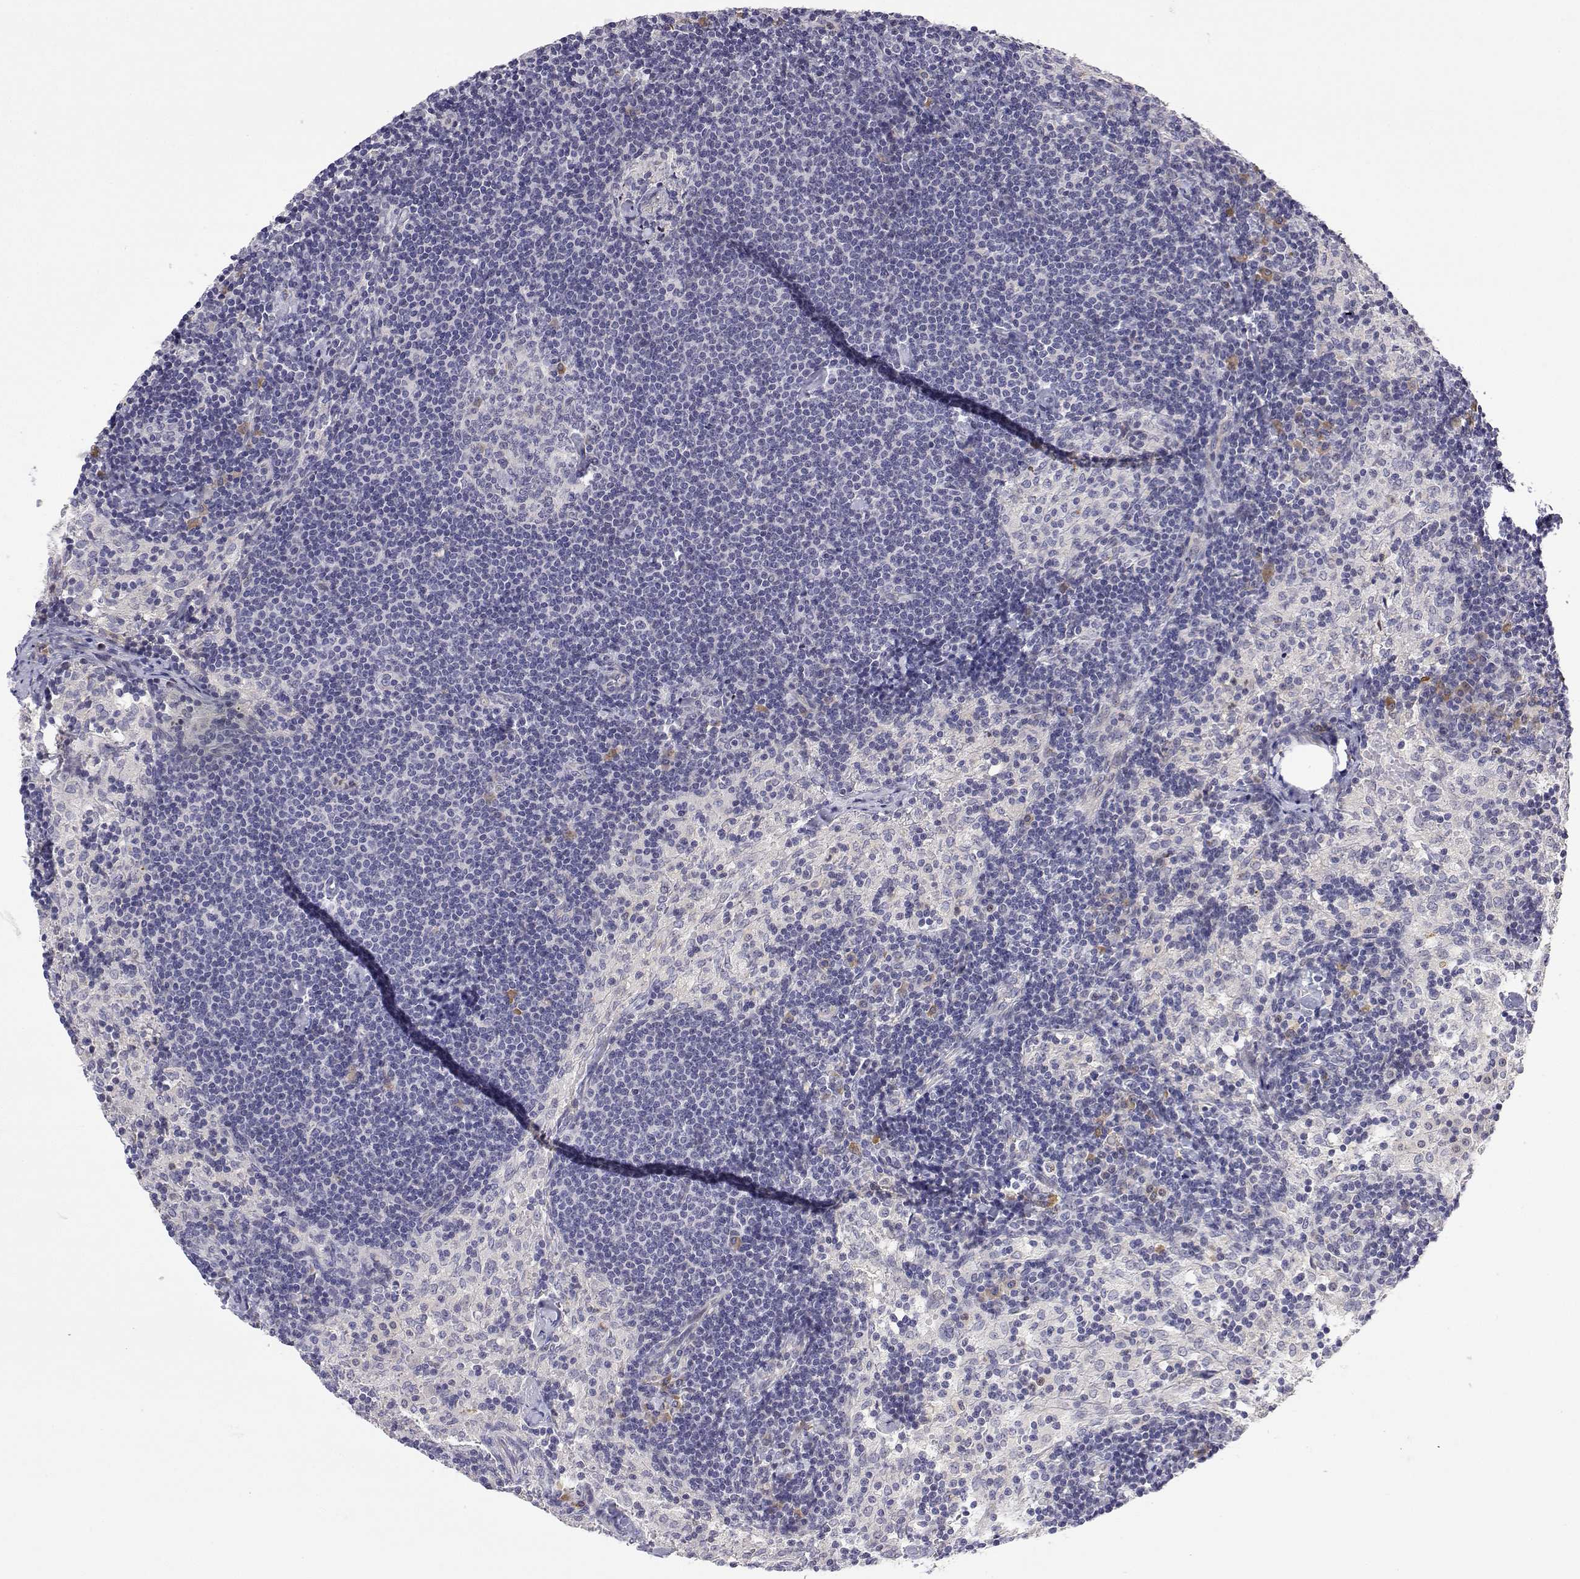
{"staining": {"intensity": "negative", "quantity": "none", "location": "none"}, "tissue": "lymph node", "cell_type": "Germinal center cells", "image_type": "normal", "snomed": [{"axis": "morphology", "description": "Normal tissue, NOS"}, {"axis": "topography", "description": "Lymph node"}], "caption": "The histopathology image reveals no staining of germinal center cells in unremarkable lymph node. (DAB (3,3'-diaminobenzidine) IHC, high magnification).", "gene": "IGFBP4", "patient": {"sex": "female", "age": 69}}